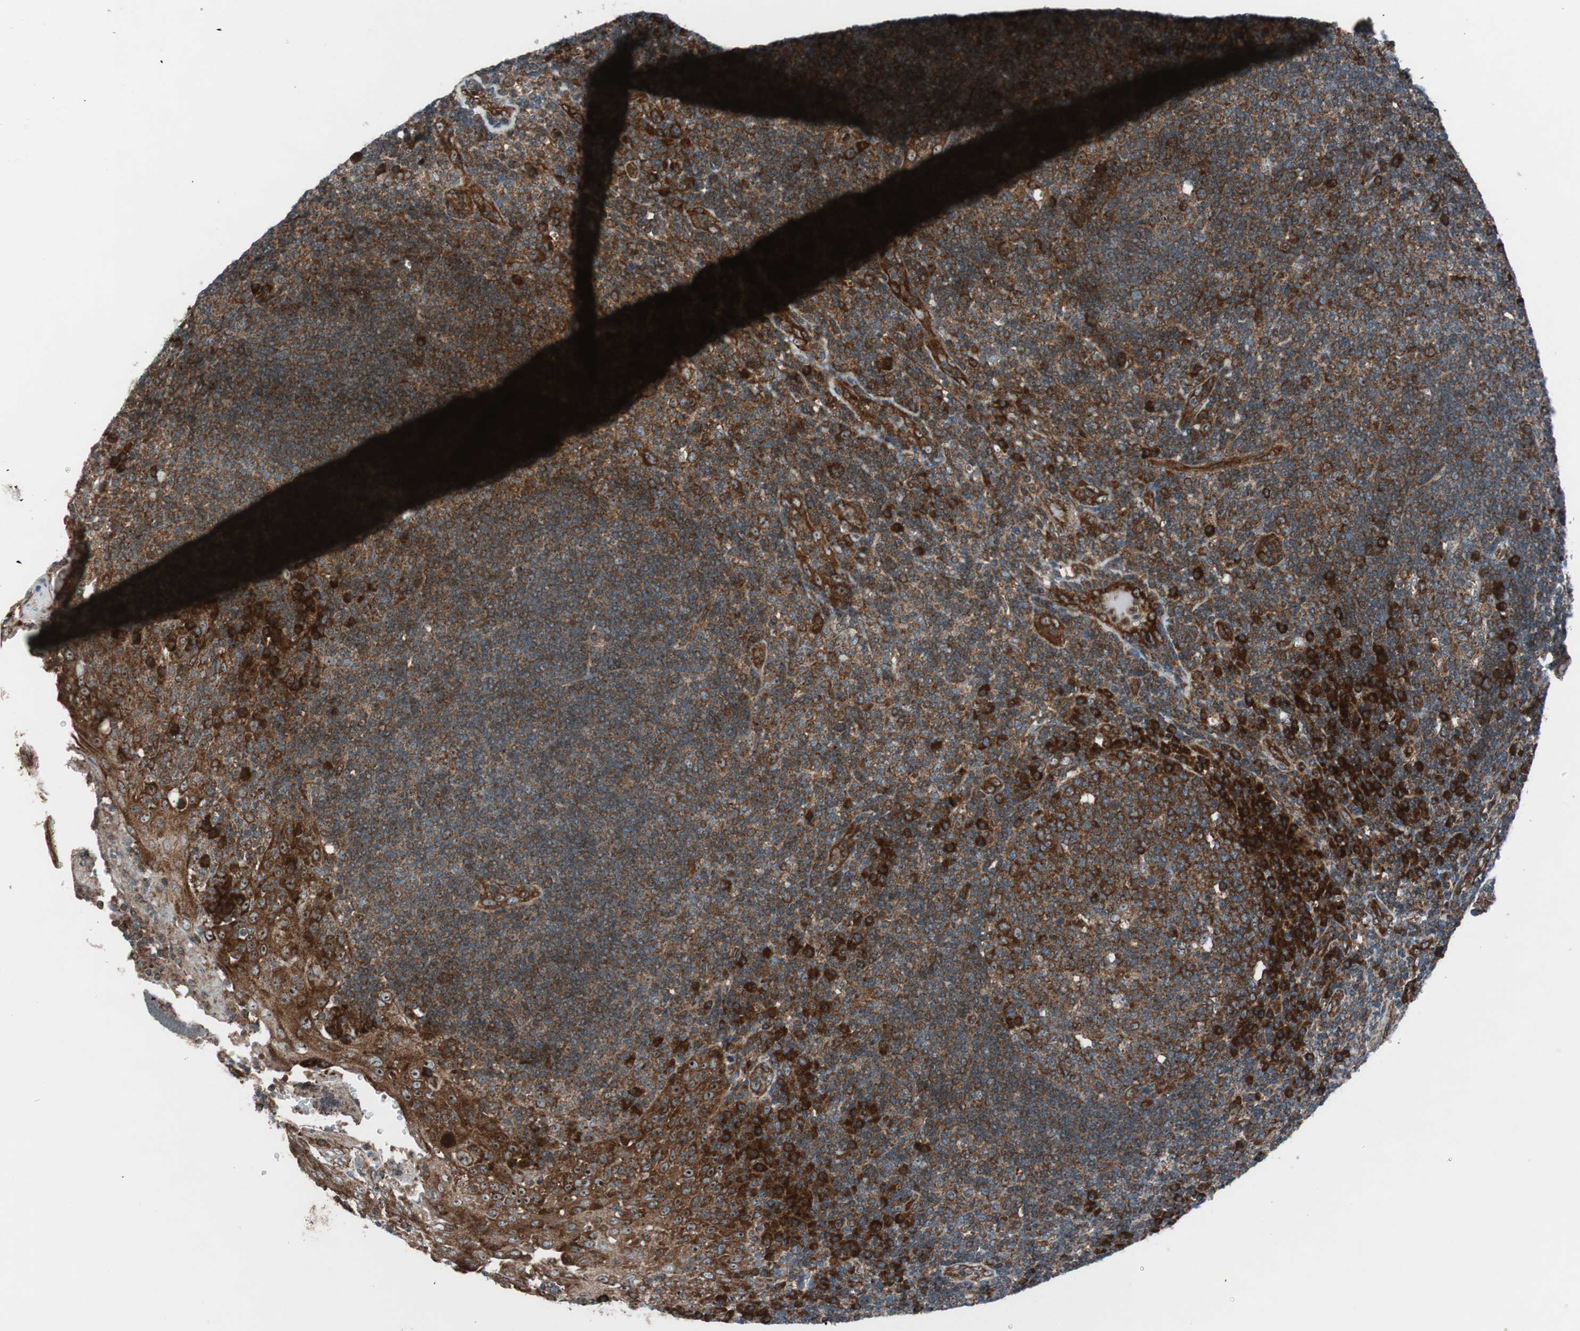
{"staining": {"intensity": "moderate", "quantity": ">75%", "location": "cytoplasmic/membranous"}, "tissue": "tonsil", "cell_type": "Germinal center cells", "image_type": "normal", "snomed": [{"axis": "morphology", "description": "Normal tissue, NOS"}, {"axis": "topography", "description": "Tonsil"}], "caption": "Immunohistochemical staining of normal human tonsil reveals >75% levels of moderate cytoplasmic/membranous protein positivity in approximately >75% of germinal center cells. (Brightfield microscopy of DAB IHC at high magnification).", "gene": "CCL14", "patient": {"sex": "female", "age": 40}}